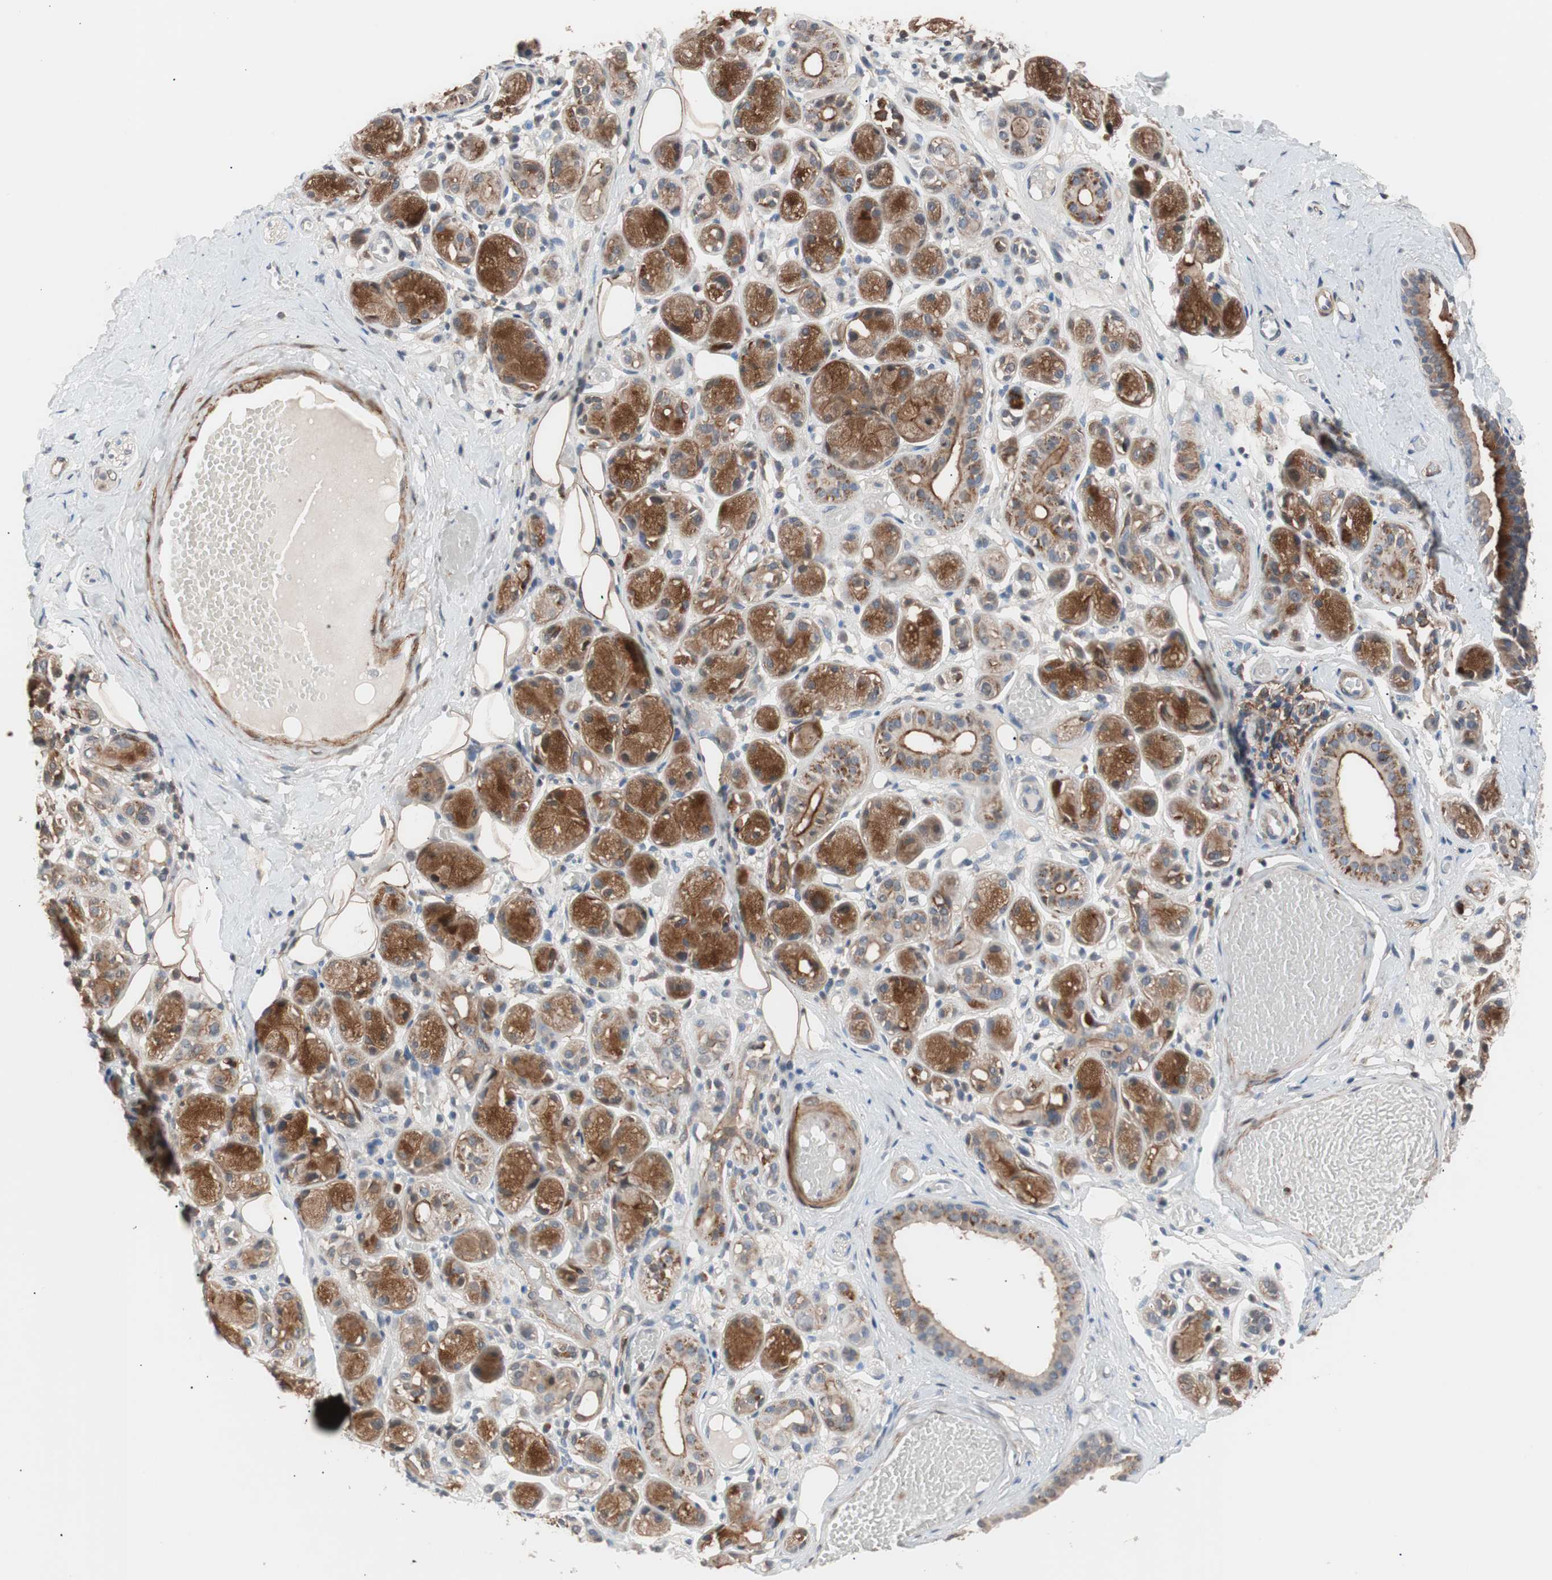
{"staining": {"intensity": "moderate", "quantity": ">75%", "location": "cytoplasmic/membranous"}, "tissue": "adipose tissue", "cell_type": "Adipocytes", "image_type": "normal", "snomed": [{"axis": "morphology", "description": "Normal tissue, NOS"}, {"axis": "morphology", "description": "Inflammation, NOS"}, {"axis": "topography", "description": "Vascular tissue"}, {"axis": "topography", "description": "Salivary gland"}], "caption": "Protein expression by immunohistochemistry demonstrates moderate cytoplasmic/membranous expression in approximately >75% of adipocytes in normal adipose tissue. (Stains: DAB in brown, nuclei in blue, Microscopy: brightfield microscopy at high magnification).", "gene": "LITAF", "patient": {"sex": "female", "age": 75}}